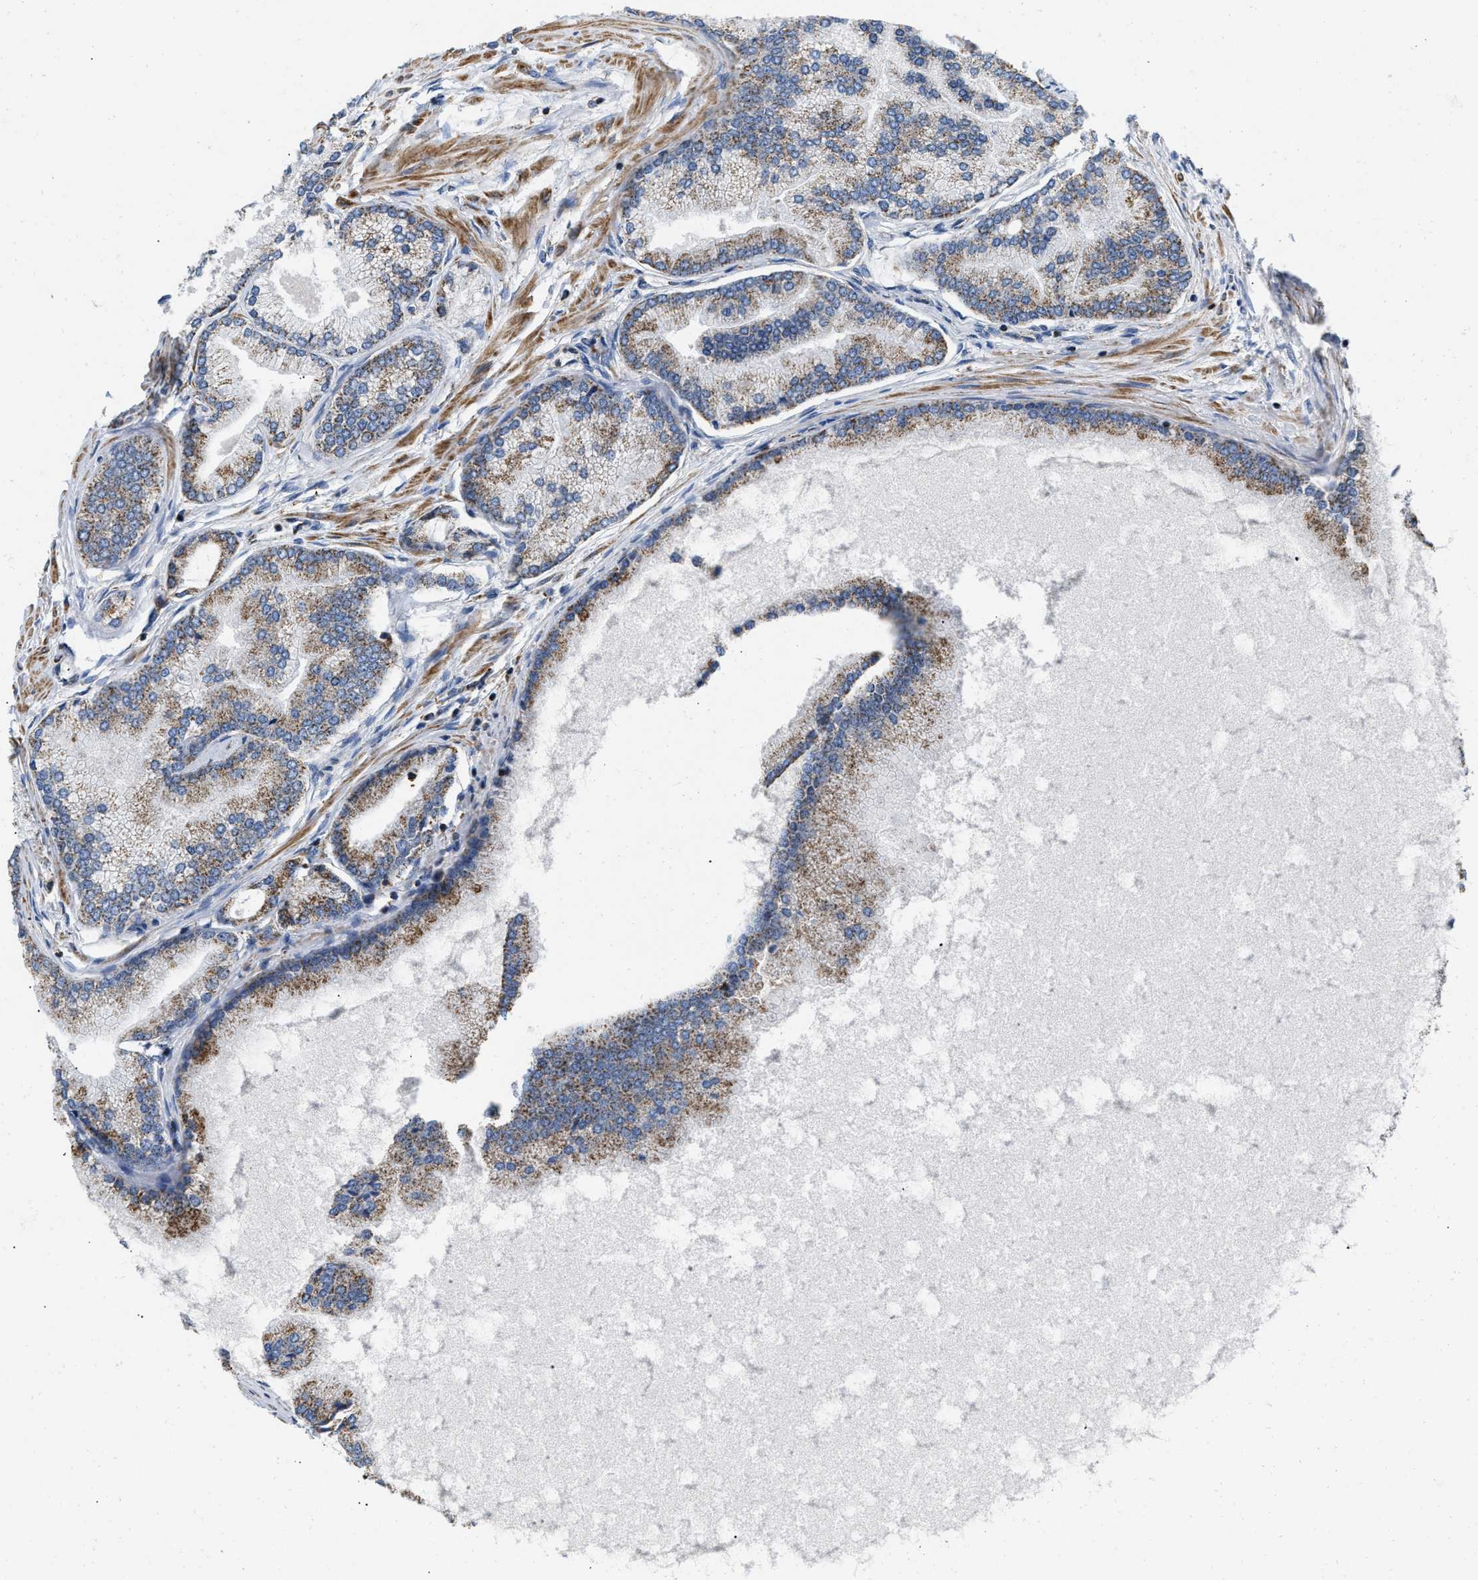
{"staining": {"intensity": "moderate", "quantity": ">75%", "location": "cytoplasmic/membranous"}, "tissue": "prostate cancer", "cell_type": "Tumor cells", "image_type": "cancer", "snomed": [{"axis": "morphology", "description": "Adenocarcinoma, High grade"}, {"axis": "topography", "description": "Prostate"}], "caption": "Moderate cytoplasmic/membranous positivity for a protein is present in approximately >75% of tumor cells of prostate high-grade adenocarcinoma using immunohistochemistry.", "gene": "GRB10", "patient": {"sex": "male", "age": 61}}